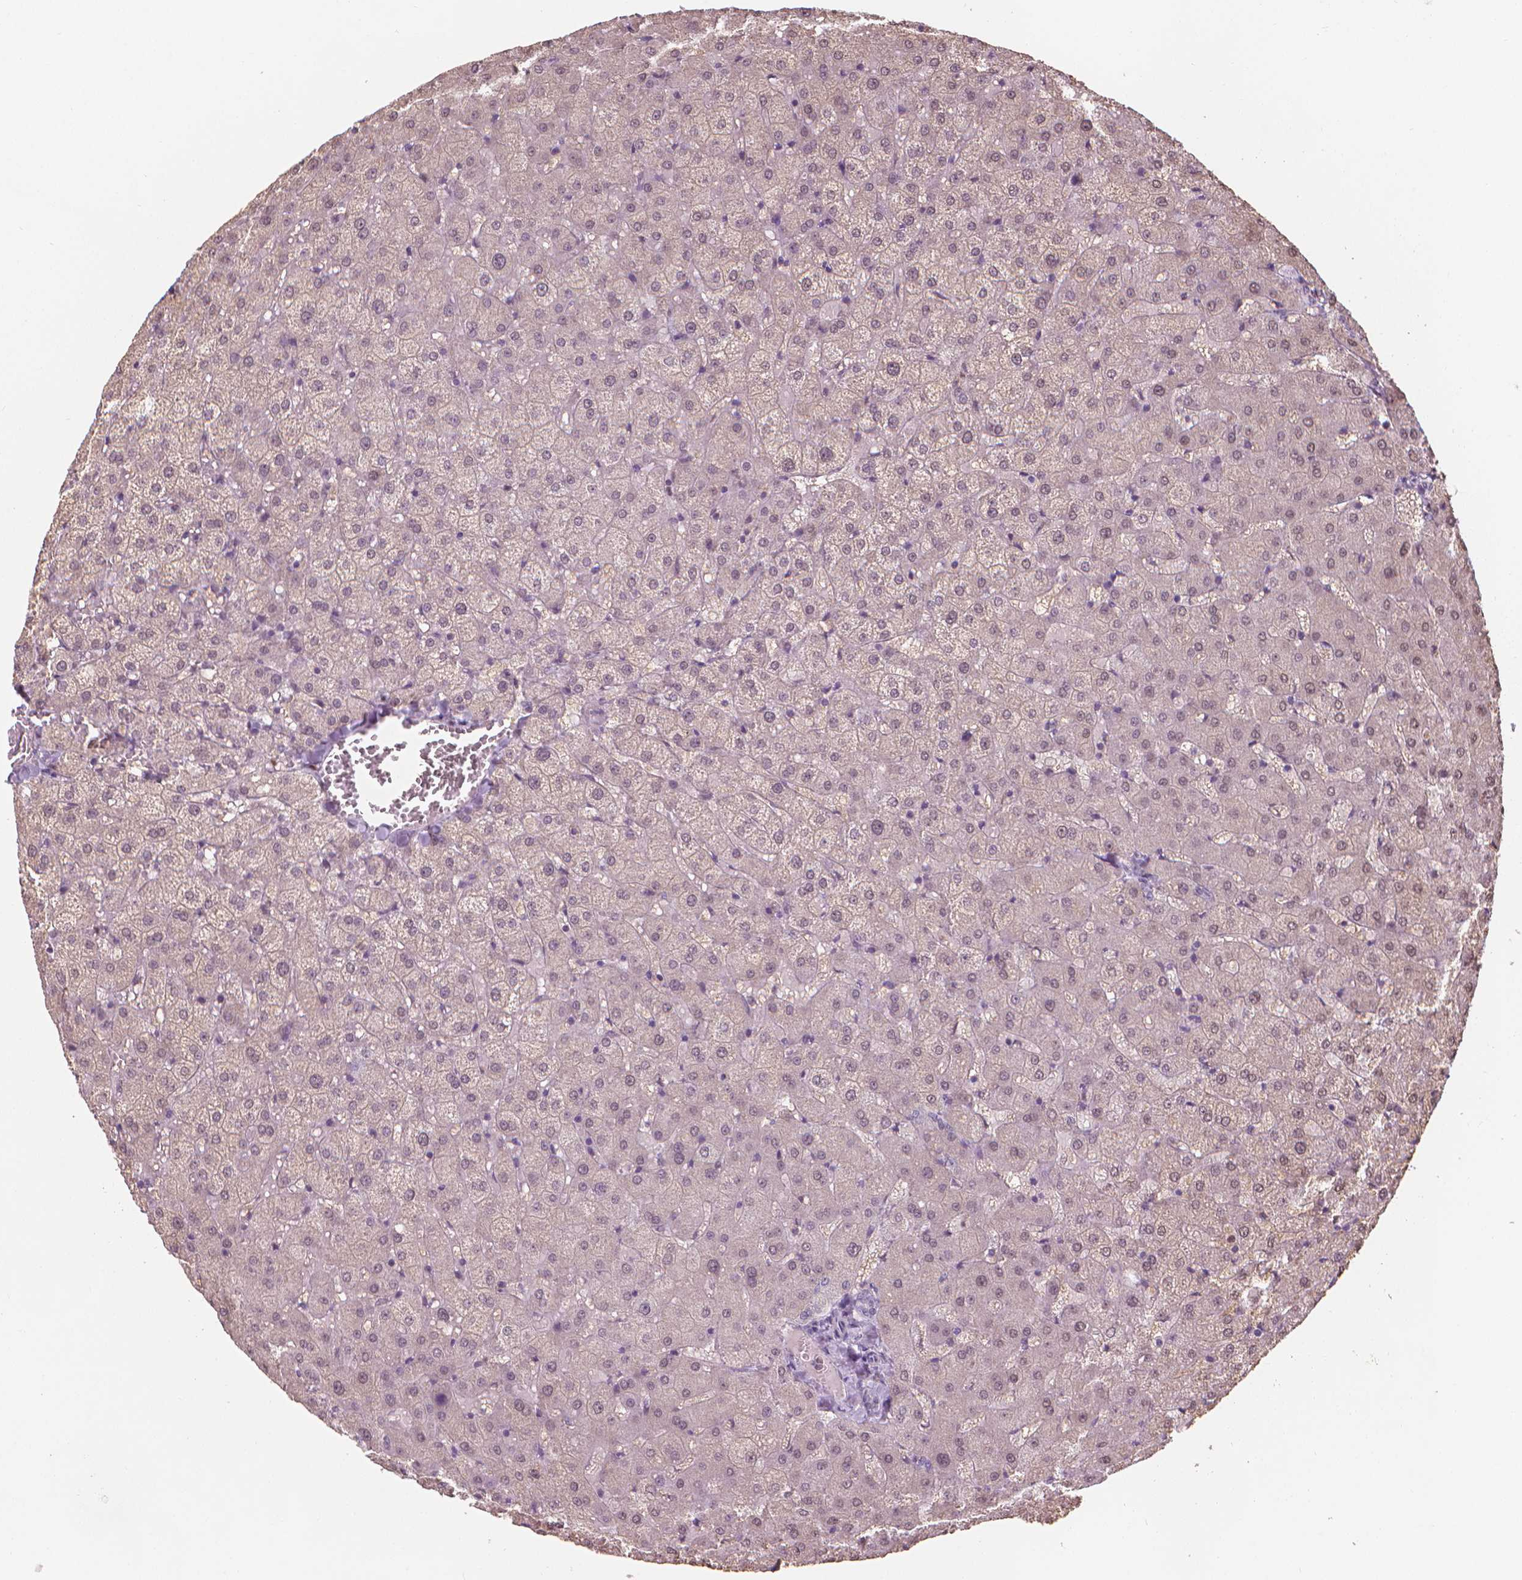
{"staining": {"intensity": "negative", "quantity": "none", "location": "none"}, "tissue": "liver", "cell_type": "Cholangiocytes", "image_type": "normal", "snomed": [{"axis": "morphology", "description": "Normal tissue, NOS"}, {"axis": "topography", "description": "Liver"}], "caption": "The IHC image has no significant positivity in cholangiocytes of liver. Nuclei are stained in blue.", "gene": "CDKN1C", "patient": {"sex": "female", "age": 50}}